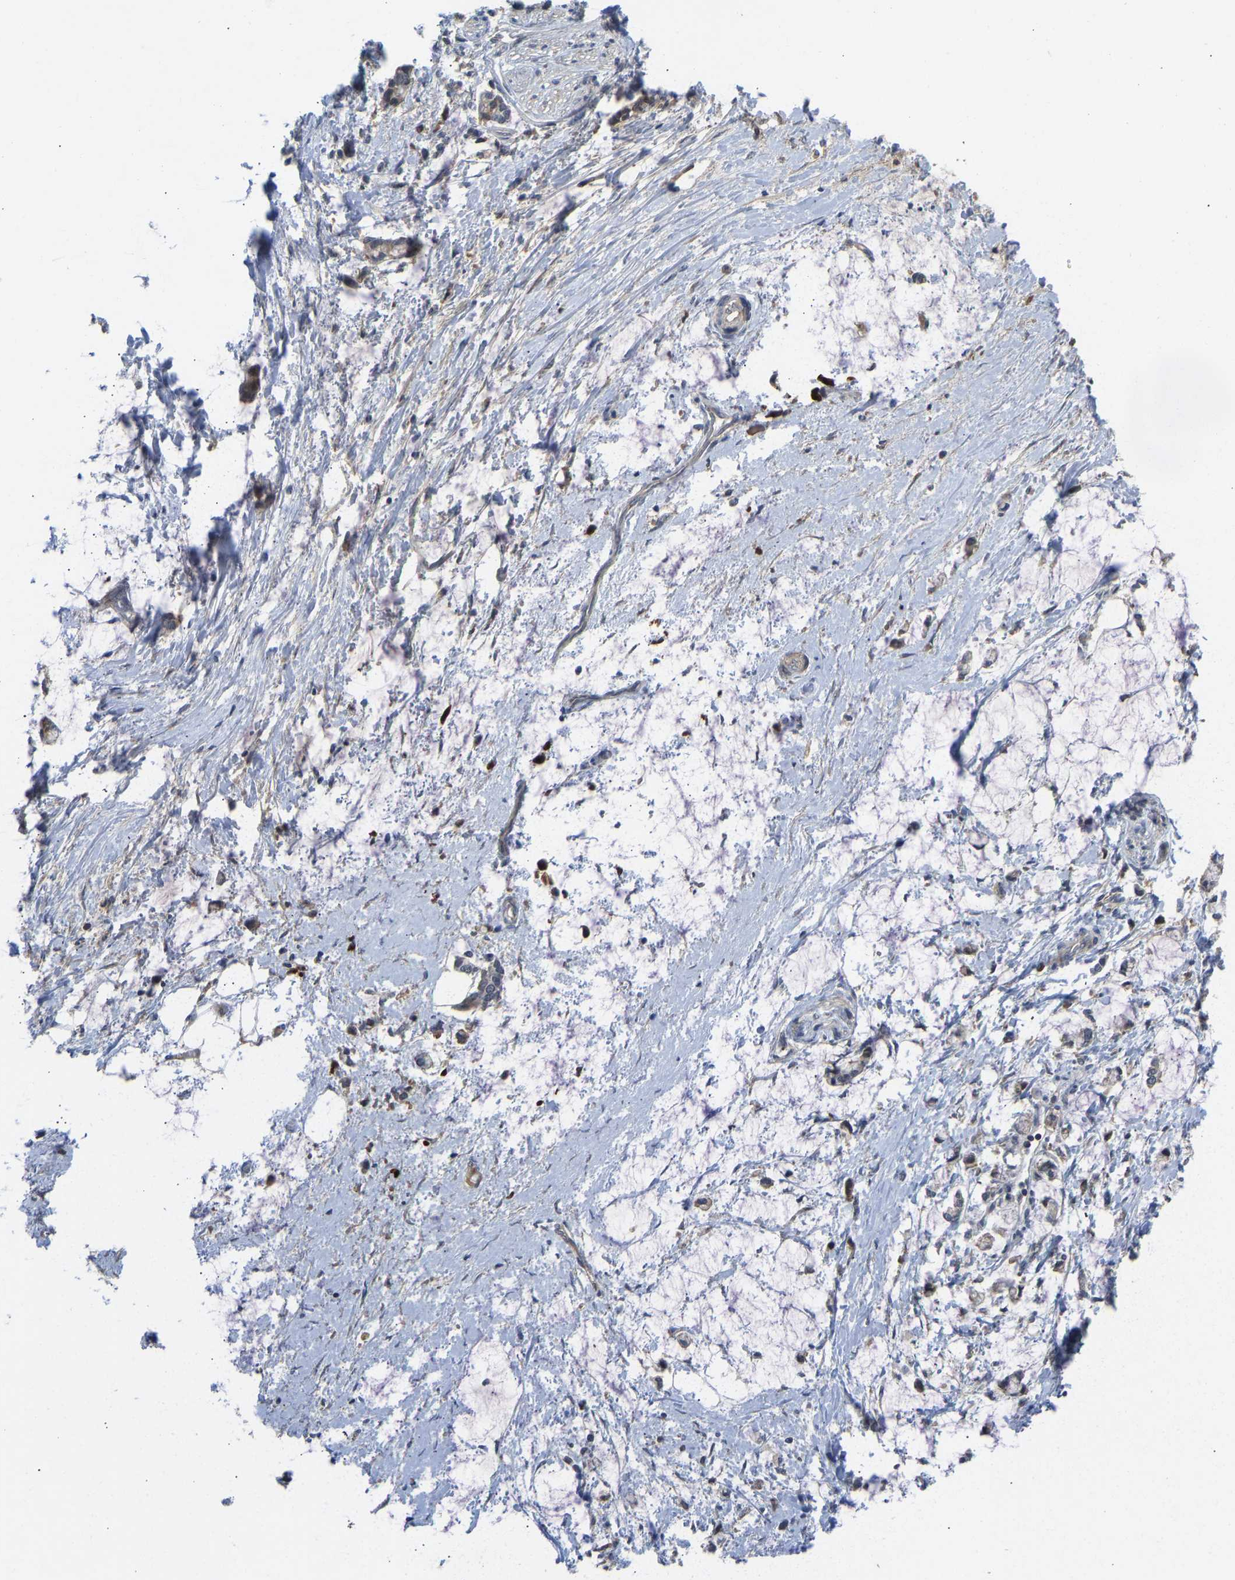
{"staining": {"intensity": "weak", "quantity": ">75%", "location": "cytoplasmic/membranous"}, "tissue": "adipose tissue", "cell_type": "Adipocytes", "image_type": "normal", "snomed": [{"axis": "morphology", "description": "Normal tissue, NOS"}, {"axis": "morphology", "description": "Adenocarcinoma, NOS"}, {"axis": "topography", "description": "Colon"}, {"axis": "topography", "description": "Peripheral nerve tissue"}], "caption": "Protein expression analysis of unremarkable adipose tissue displays weak cytoplasmic/membranous staining in approximately >75% of adipocytes. Using DAB (brown) and hematoxylin (blue) stains, captured at high magnification using brightfield microscopy.", "gene": "ZNF251", "patient": {"sex": "male", "age": 14}}